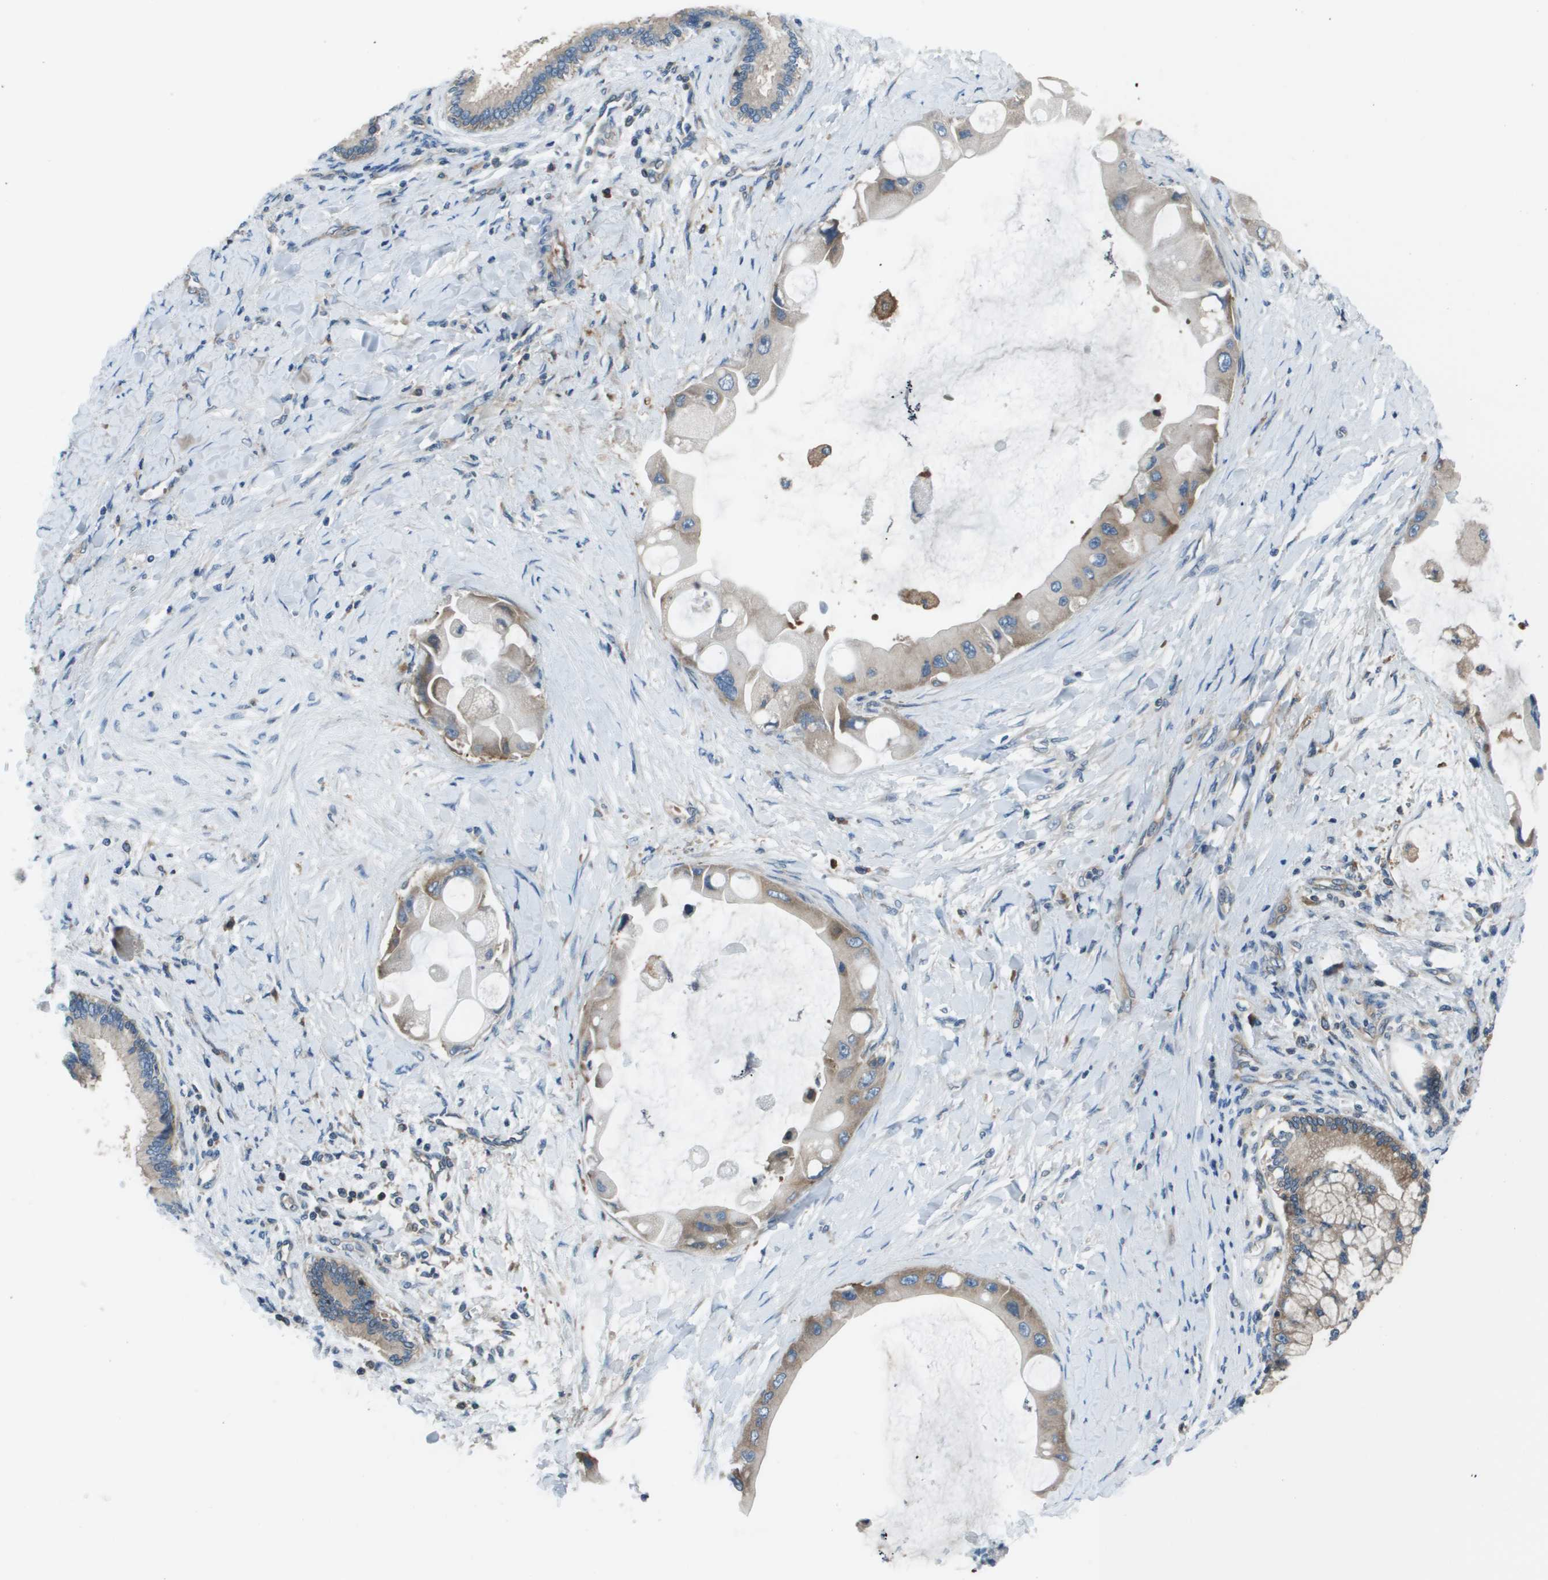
{"staining": {"intensity": "moderate", "quantity": "<25%", "location": "cytoplasmic/membranous"}, "tissue": "liver cancer", "cell_type": "Tumor cells", "image_type": "cancer", "snomed": [{"axis": "morphology", "description": "Normal tissue, NOS"}, {"axis": "morphology", "description": "Cholangiocarcinoma"}, {"axis": "topography", "description": "Liver"}, {"axis": "topography", "description": "Peripheral nerve tissue"}], "caption": "Liver cholangiocarcinoma tissue demonstrates moderate cytoplasmic/membranous positivity in approximately <25% of tumor cells (IHC, brightfield microscopy, high magnification).", "gene": "EIF3B", "patient": {"sex": "male", "age": 50}}